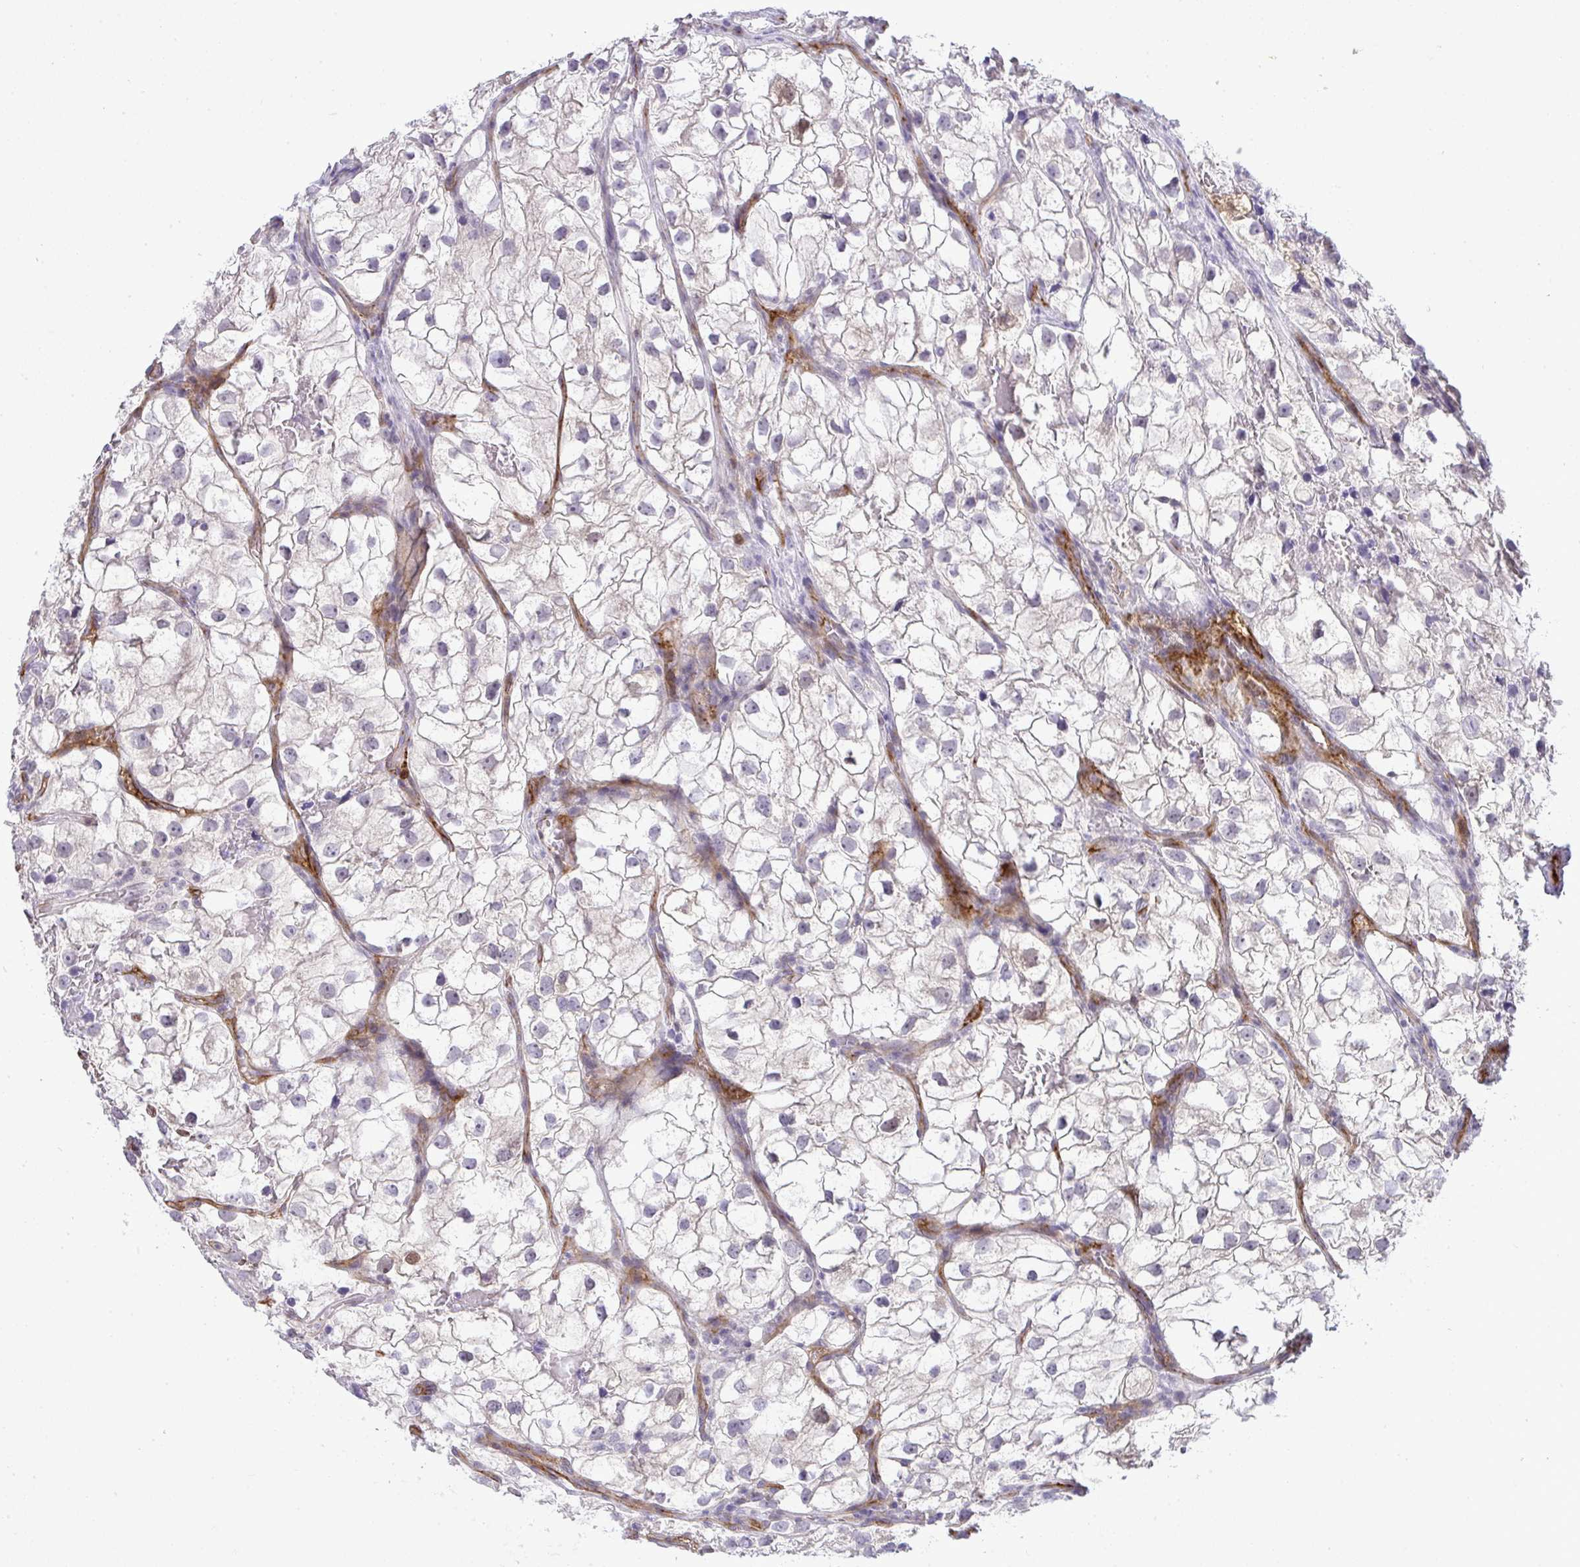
{"staining": {"intensity": "negative", "quantity": "none", "location": "none"}, "tissue": "renal cancer", "cell_type": "Tumor cells", "image_type": "cancer", "snomed": [{"axis": "morphology", "description": "Adenocarcinoma, NOS"}, {"axis": "topography", "description": "Kidney"}], "caption": "This is an immunohistochemistry (IHC) image of renal adenocarcinoma. There is no positivity in tumor cells.", "gene": "UBE2S", "patient": {"sex": "male", "age": 59}}